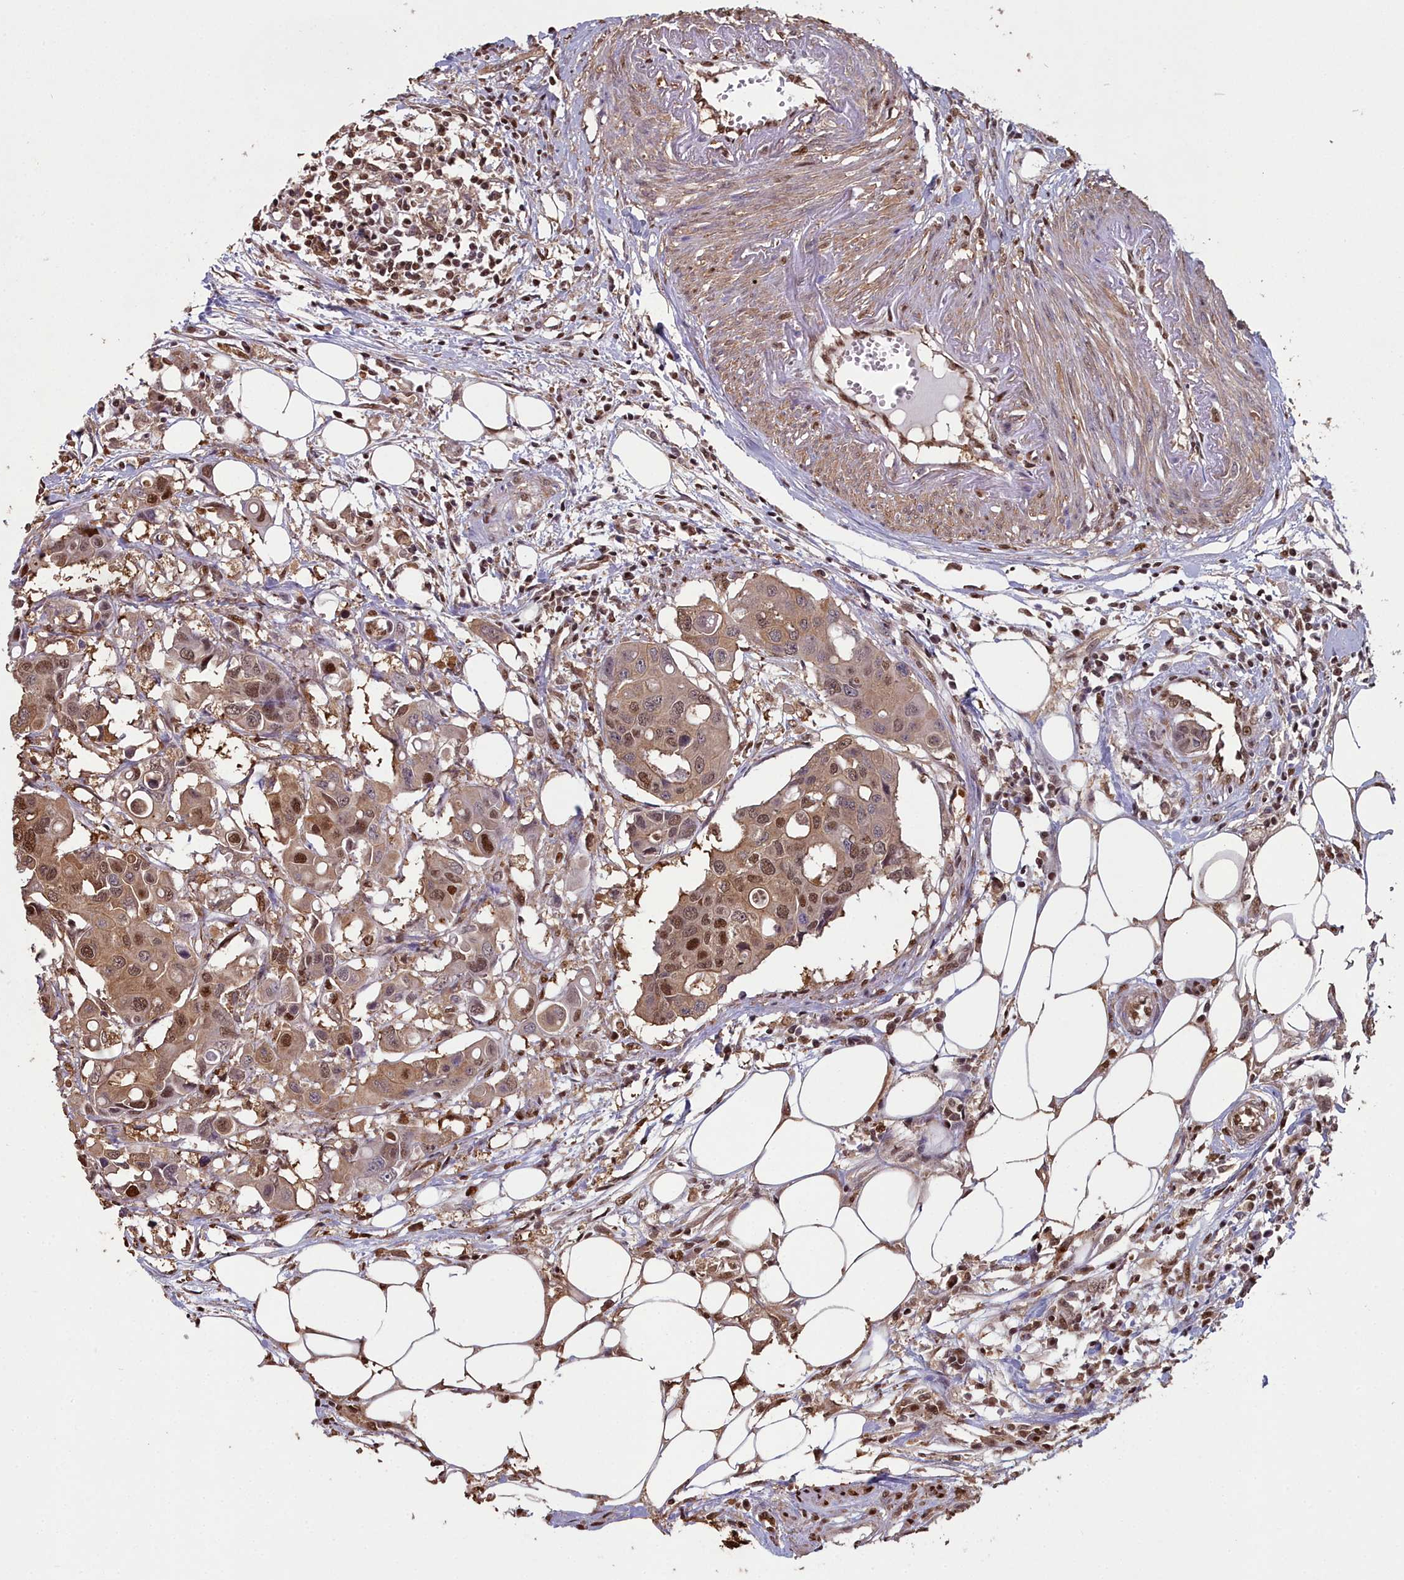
{"staining": {"intensity": "moderate", "quantity": ">75%", "location": "cytoplasmic/membranous,nuclear"}, "tissue": "colorectal cancer", "cell_type": "Tumor cells", "image_type": "cancer", "snomed": [{"axis": "morphology", "description": "Adenocarcinoma, NOS"}, {"axis": "topography", "description": "Colon"}], "caption": "The immunohistochemical stain highlights moderate cytoplasmic/membranous and nuclear expression in tumor cells of adenocarcinoma (colorectal) tissue. (brown staining indicates protein expression, while blue staining denotes nuclei).", "gene": "GAPDH", "patient": {"sex": "male", "age": 77}}